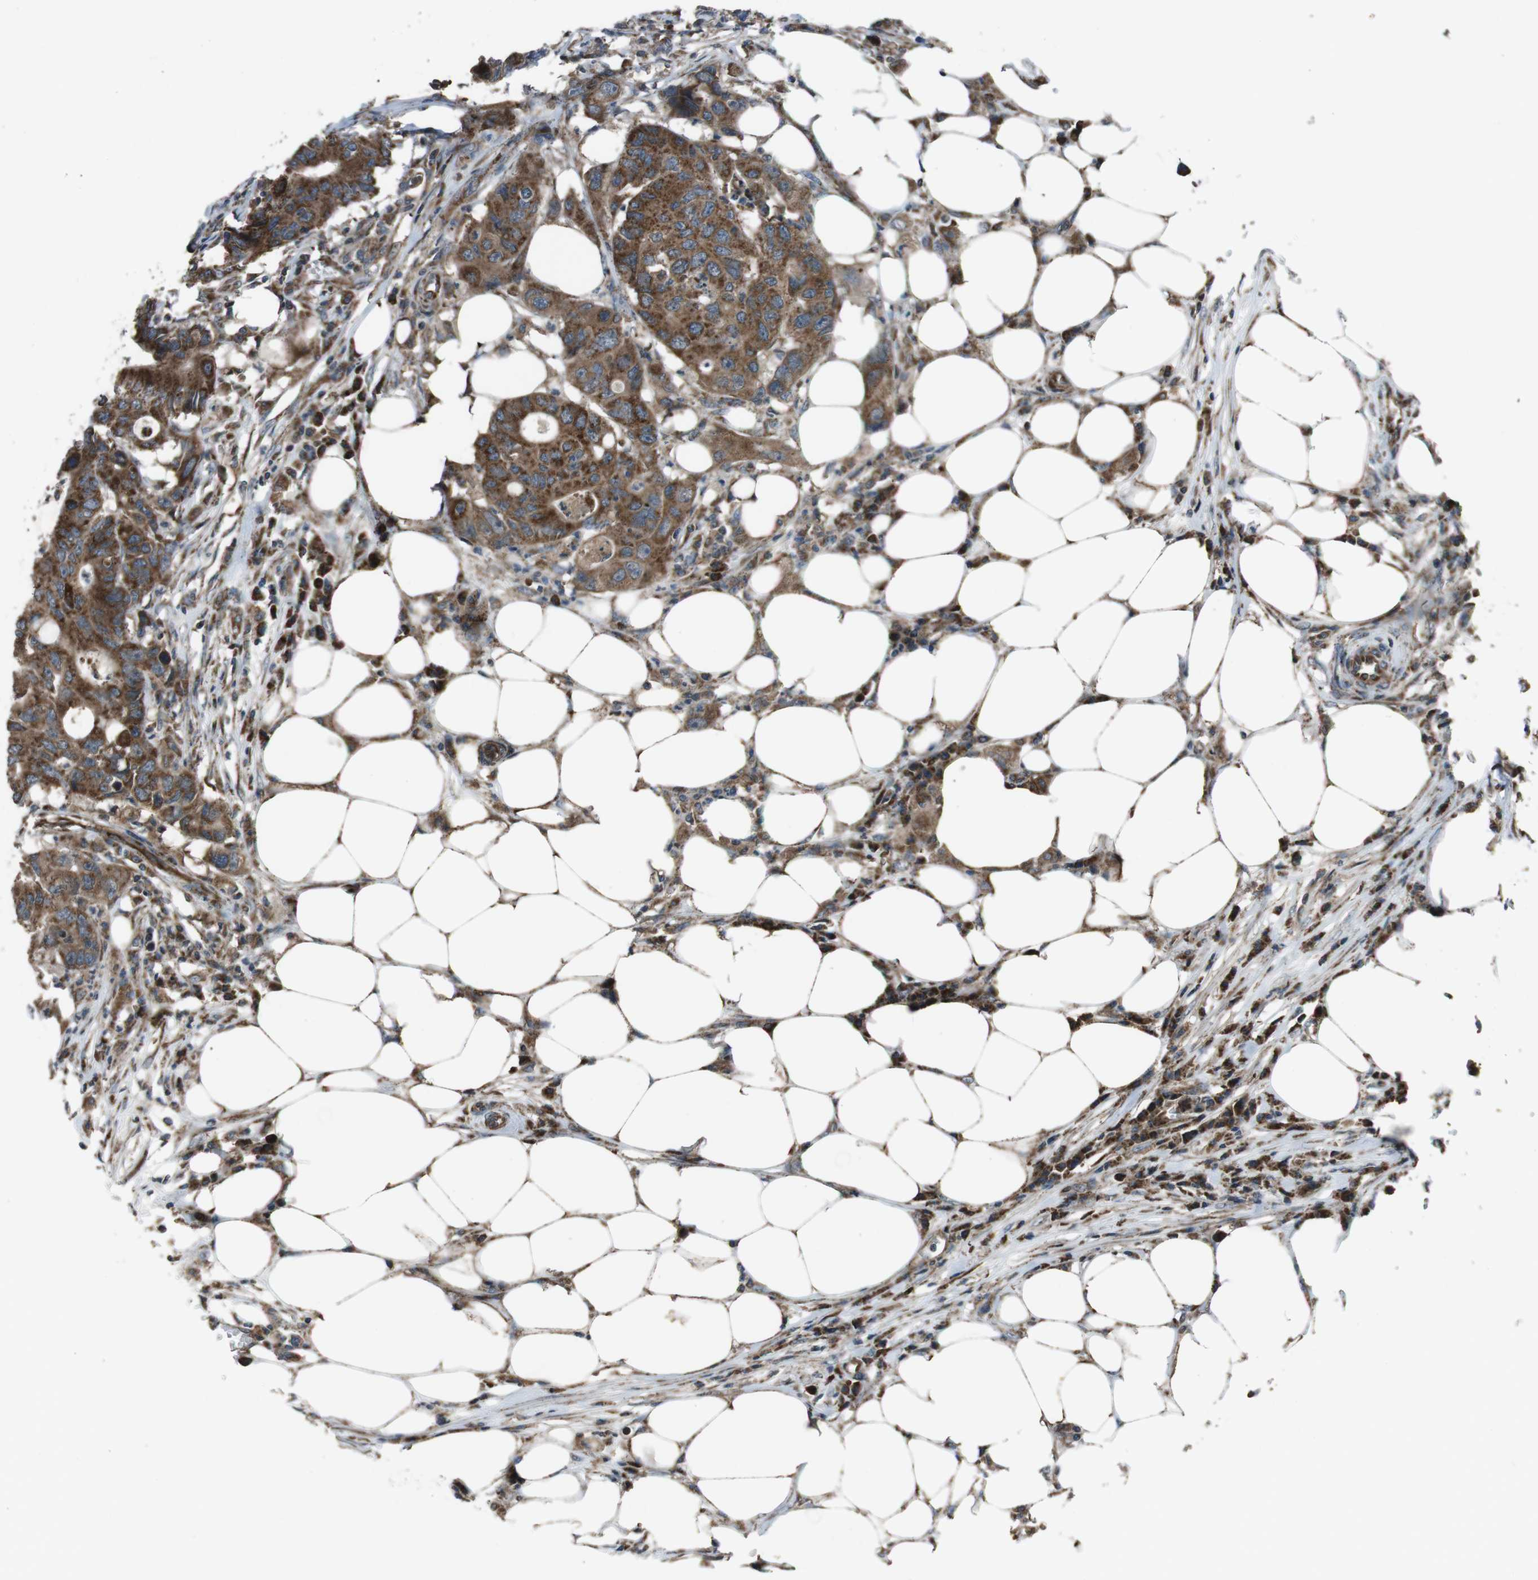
{"staining": {"intensity": "moderate", "quantity": ">75%", "location": "cytoplasmic/membranous"}, "tissue": "colorectal cancer", "cell_type": "Tumor cells", "image_type": "cancer", "snomed": [{"axis": "morphology", "description": "Adenocarcinoma, NOS"}, {"axis": "topography", "description": "Colon"}], "caption": "High-magnification brightfield microscopy of colorectal adenocarcinoma stained with DAB (brown) and counterstained with hematoxylin (blue). tumor cells exhibit moderate cytoplasmic/membranous staining is identified in approximately>75% of cells. Using DAB (brown) and hematoxylin (blue) stains, captured at high magnification using brightfield microscopy.", "gene": "GIMAP8", "patient": {"sex": "male", "age": 71}}